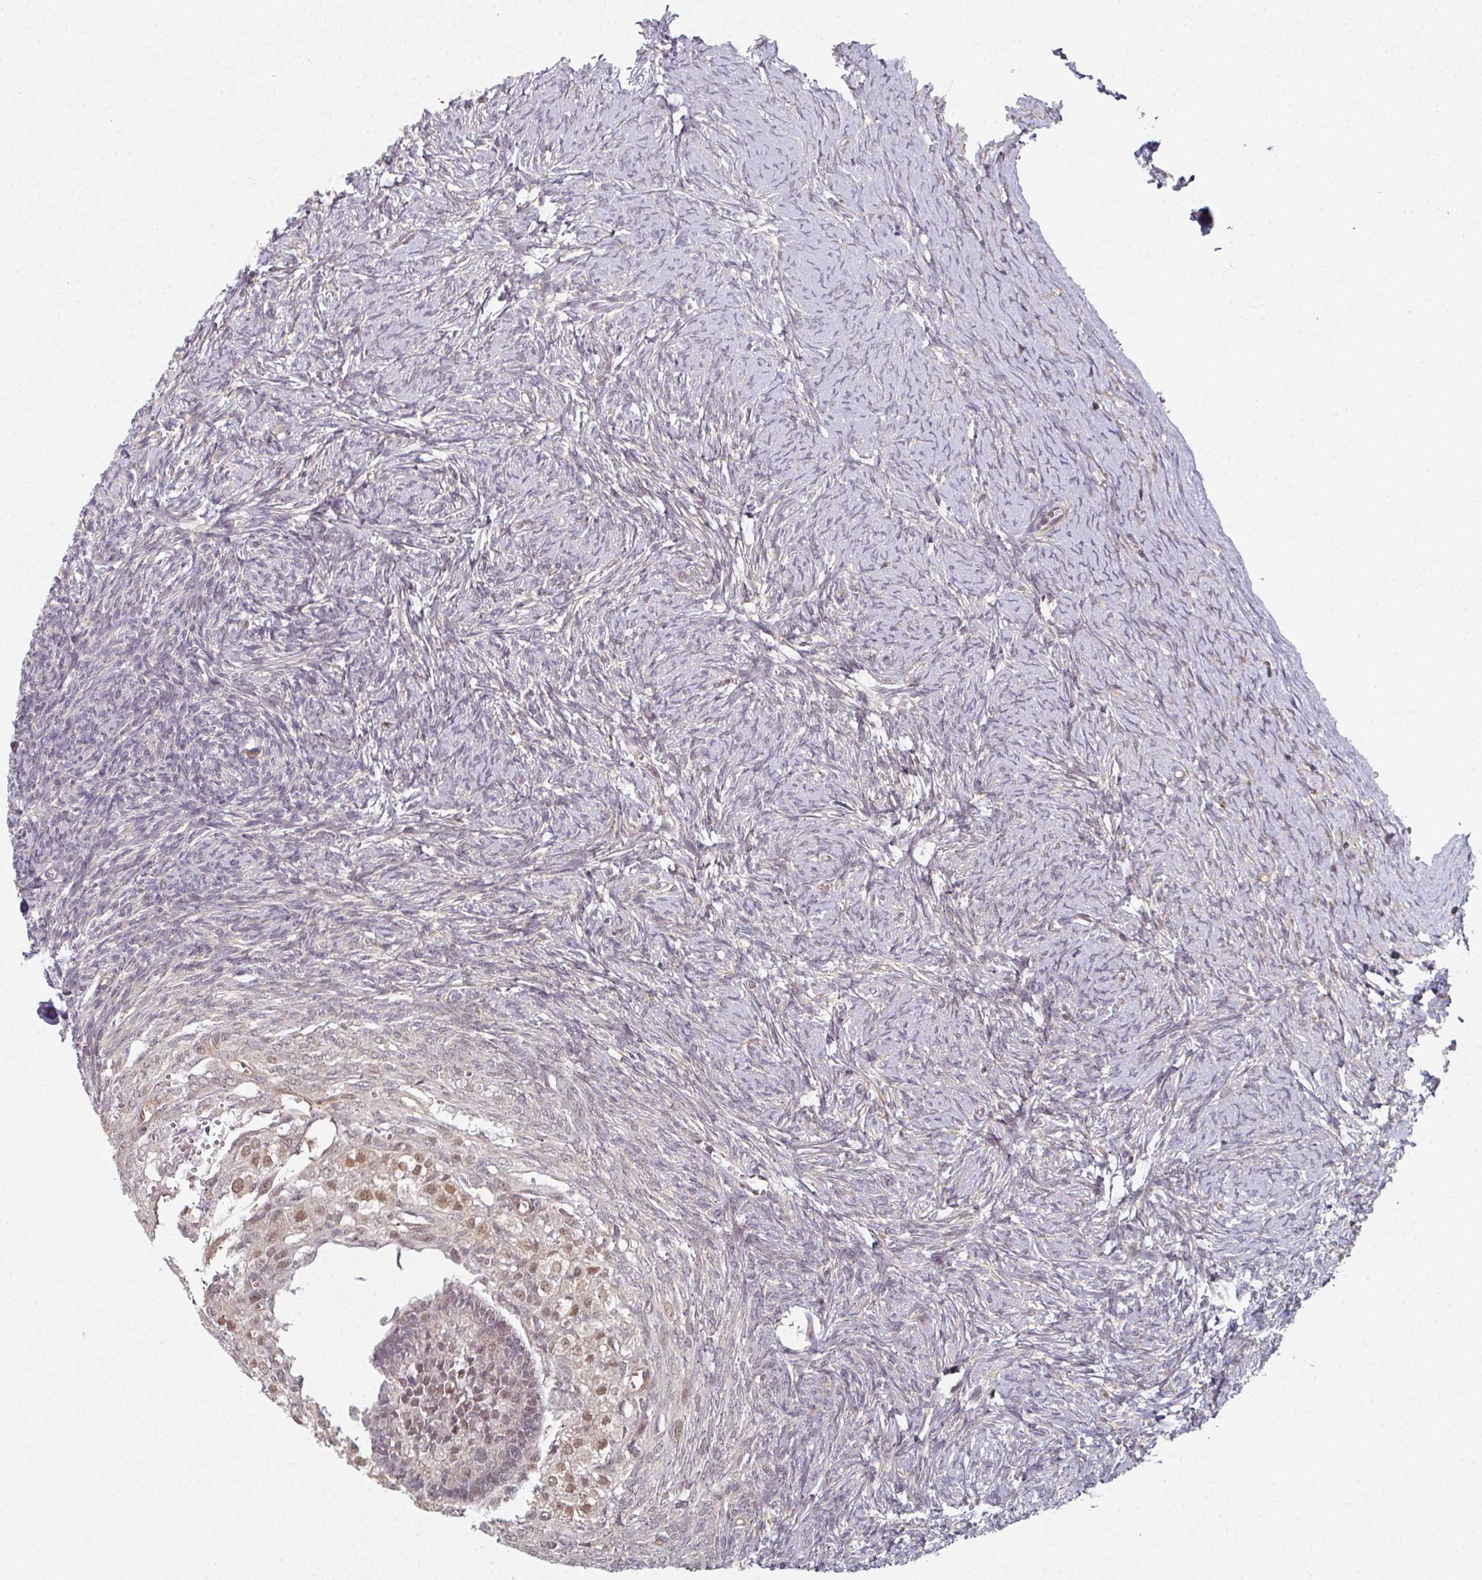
{"staining": {"intensity": "negative", "quantity": "none", "location": "none"}, "tissue": "ovary", "cell_type": "Ovarian stroma cells", "image_type": "normal", "snomed": [{"axis": "morphology", "description": "Normal tissue, NOS"}, {"axis": "topography", "description": "Ovary"}], "caption": "A histopathology image of ovary stained for a protein reveals no brown staining in ovarian stroma cells.", "gene": "PSME3IP1", "patient": {"sex": "female", "age": 39}}